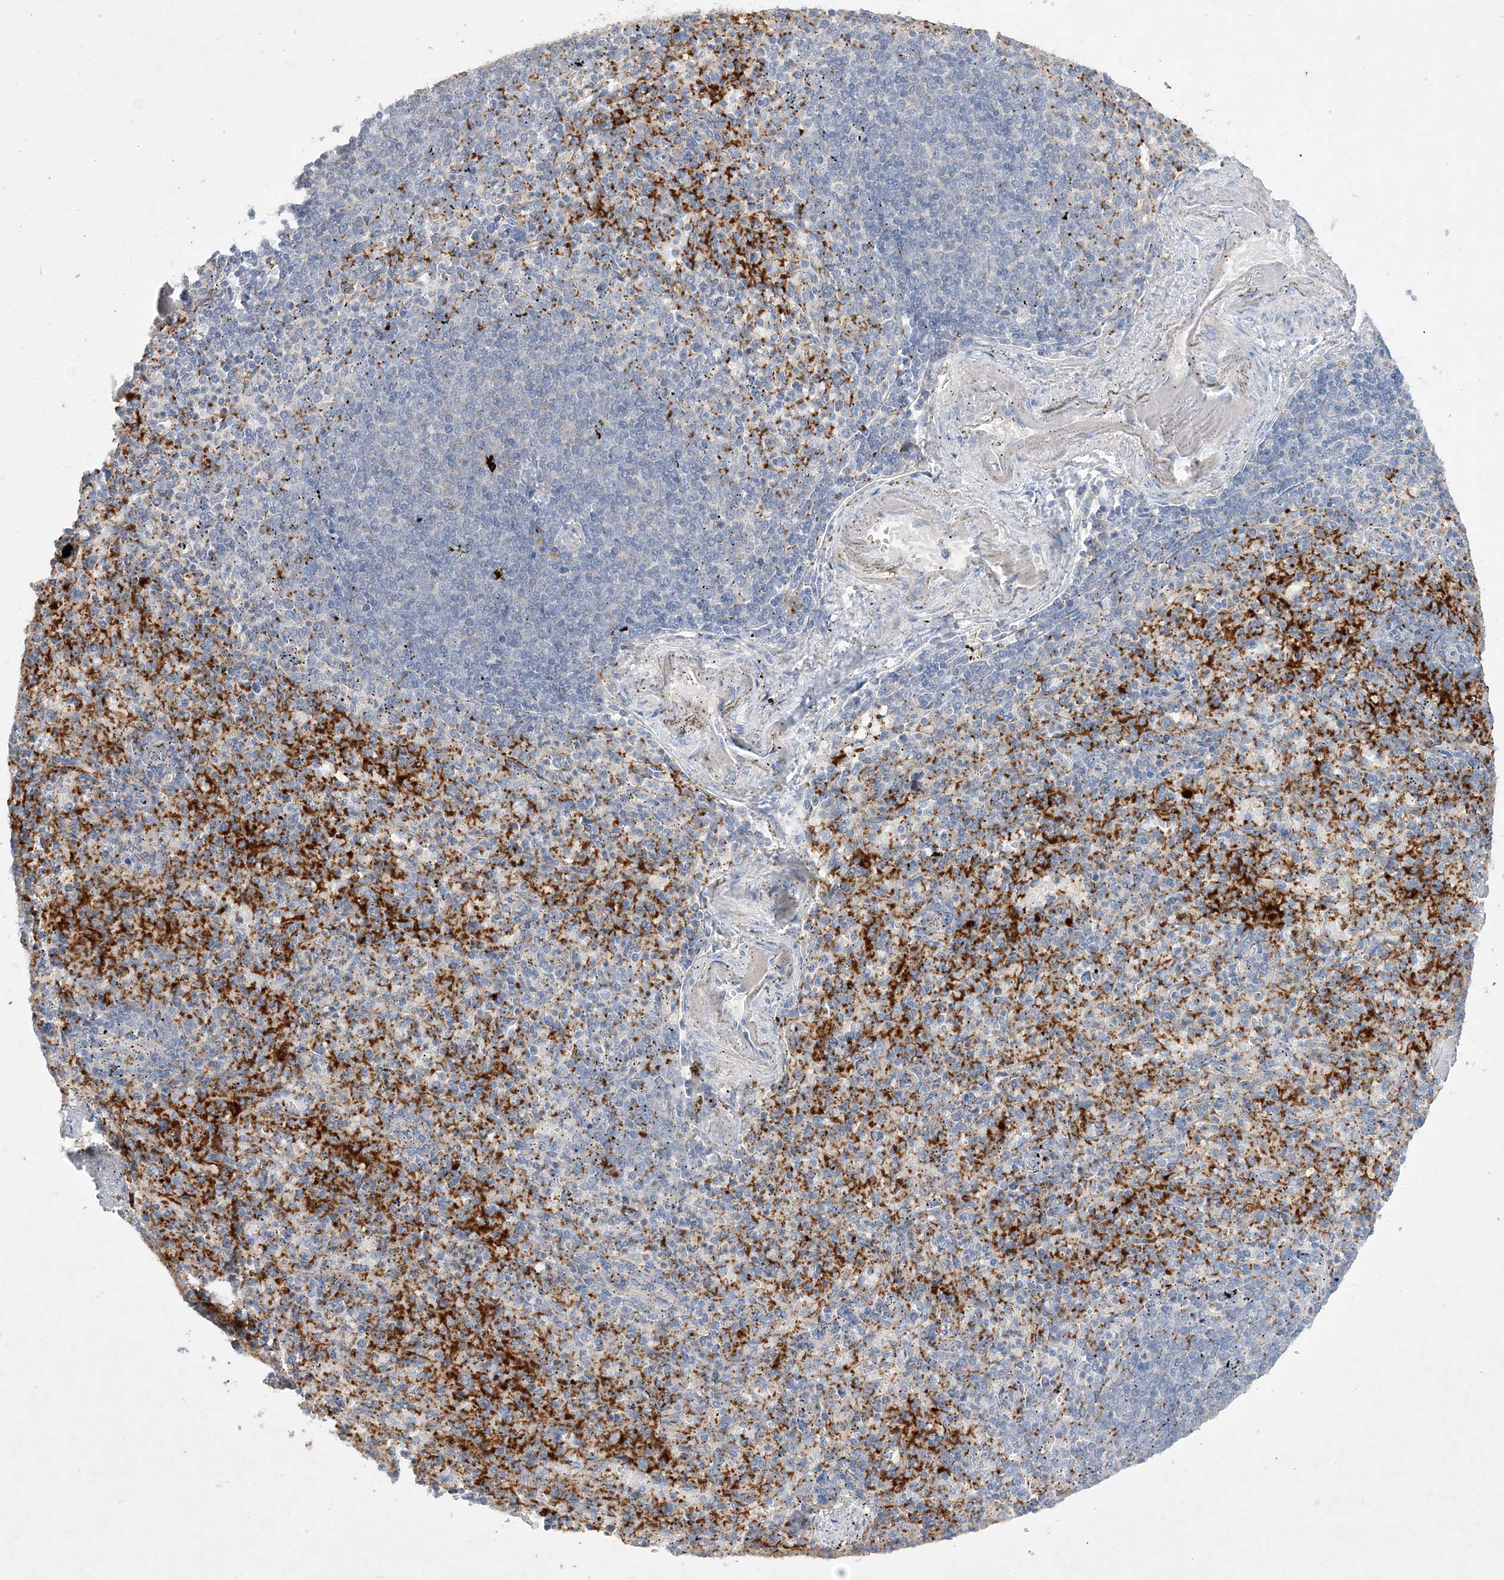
{"staining": {"intensity": "negative", "quantity": "none", "location": "none"}, "tissue": "spleen", "cell_type": "Cells in red pulp", "image_type": "normal", "snomed": [{"axis": "morphology", "description": "Normal tissue, NOS"}, {"axis": "topography", "description": "Spleen"}], "caption": "Protein analysis of benign spleen shows no significant expression in cells in red pulp.", "gene": "ADCK2", "patient": {"sex": "female", "age": 74}}